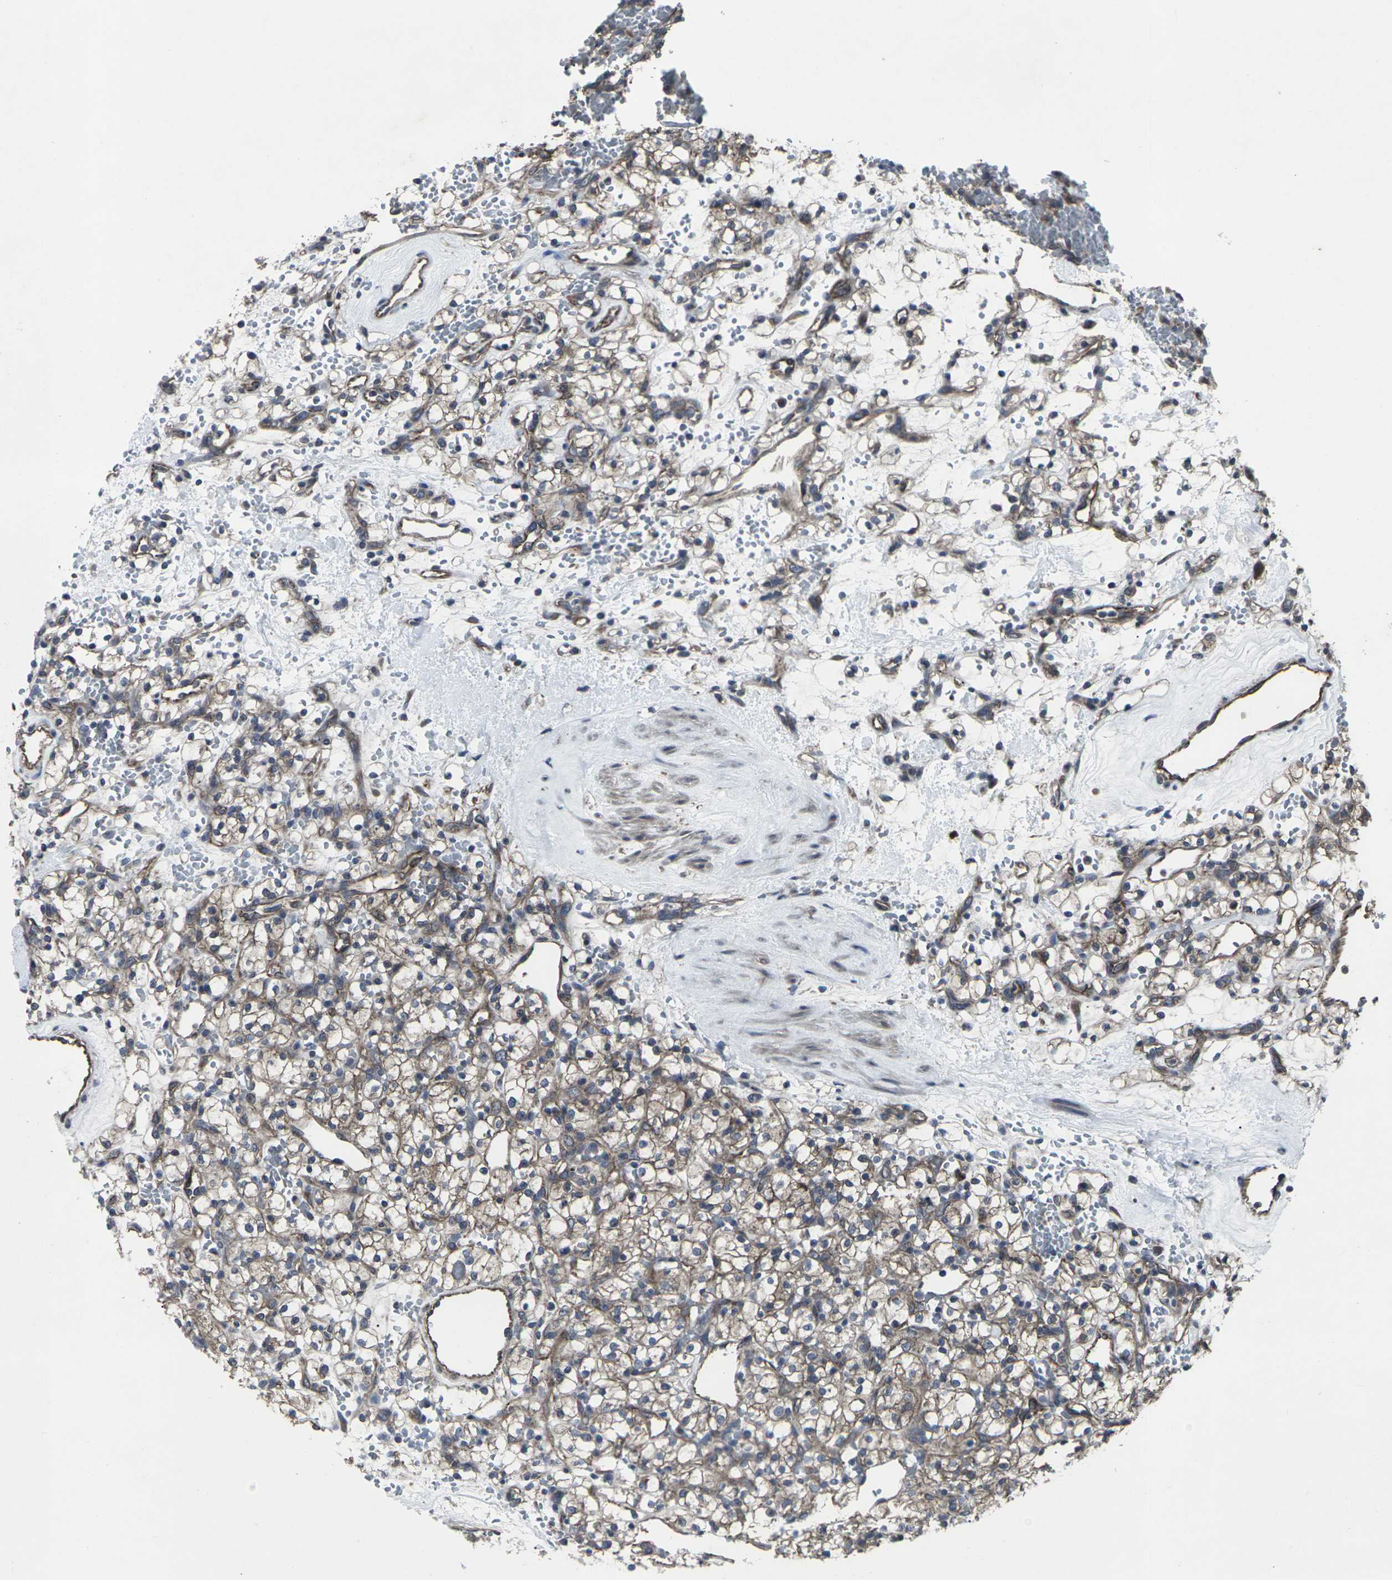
{"staining": {"intensity": "moderate", "quantity": ">75%", "location": "cytoplasmic/membranous"}, "tissue": "renal cancer", "cell_type": "Tumor cells", "image_type": "cancer", "snomed": [{"axis": "morphology", "description": "Adenocarcinoma, NOS"}, {"axis": "topography", "description": "Kidney"}], "caption": "A brown stain highlights moderate cytoplasmic/membranous expression of a protein in human renal adenocarcinoma tumor cells. The staining is performed using DAB (3,3'-diaminobenzidine) brown chromogen to label protein expression. The nuclei are counter-stained blue using hematoxylin.", "gene": "MAPKAPK2", "patient": {"sex": "female", "age": 60}}